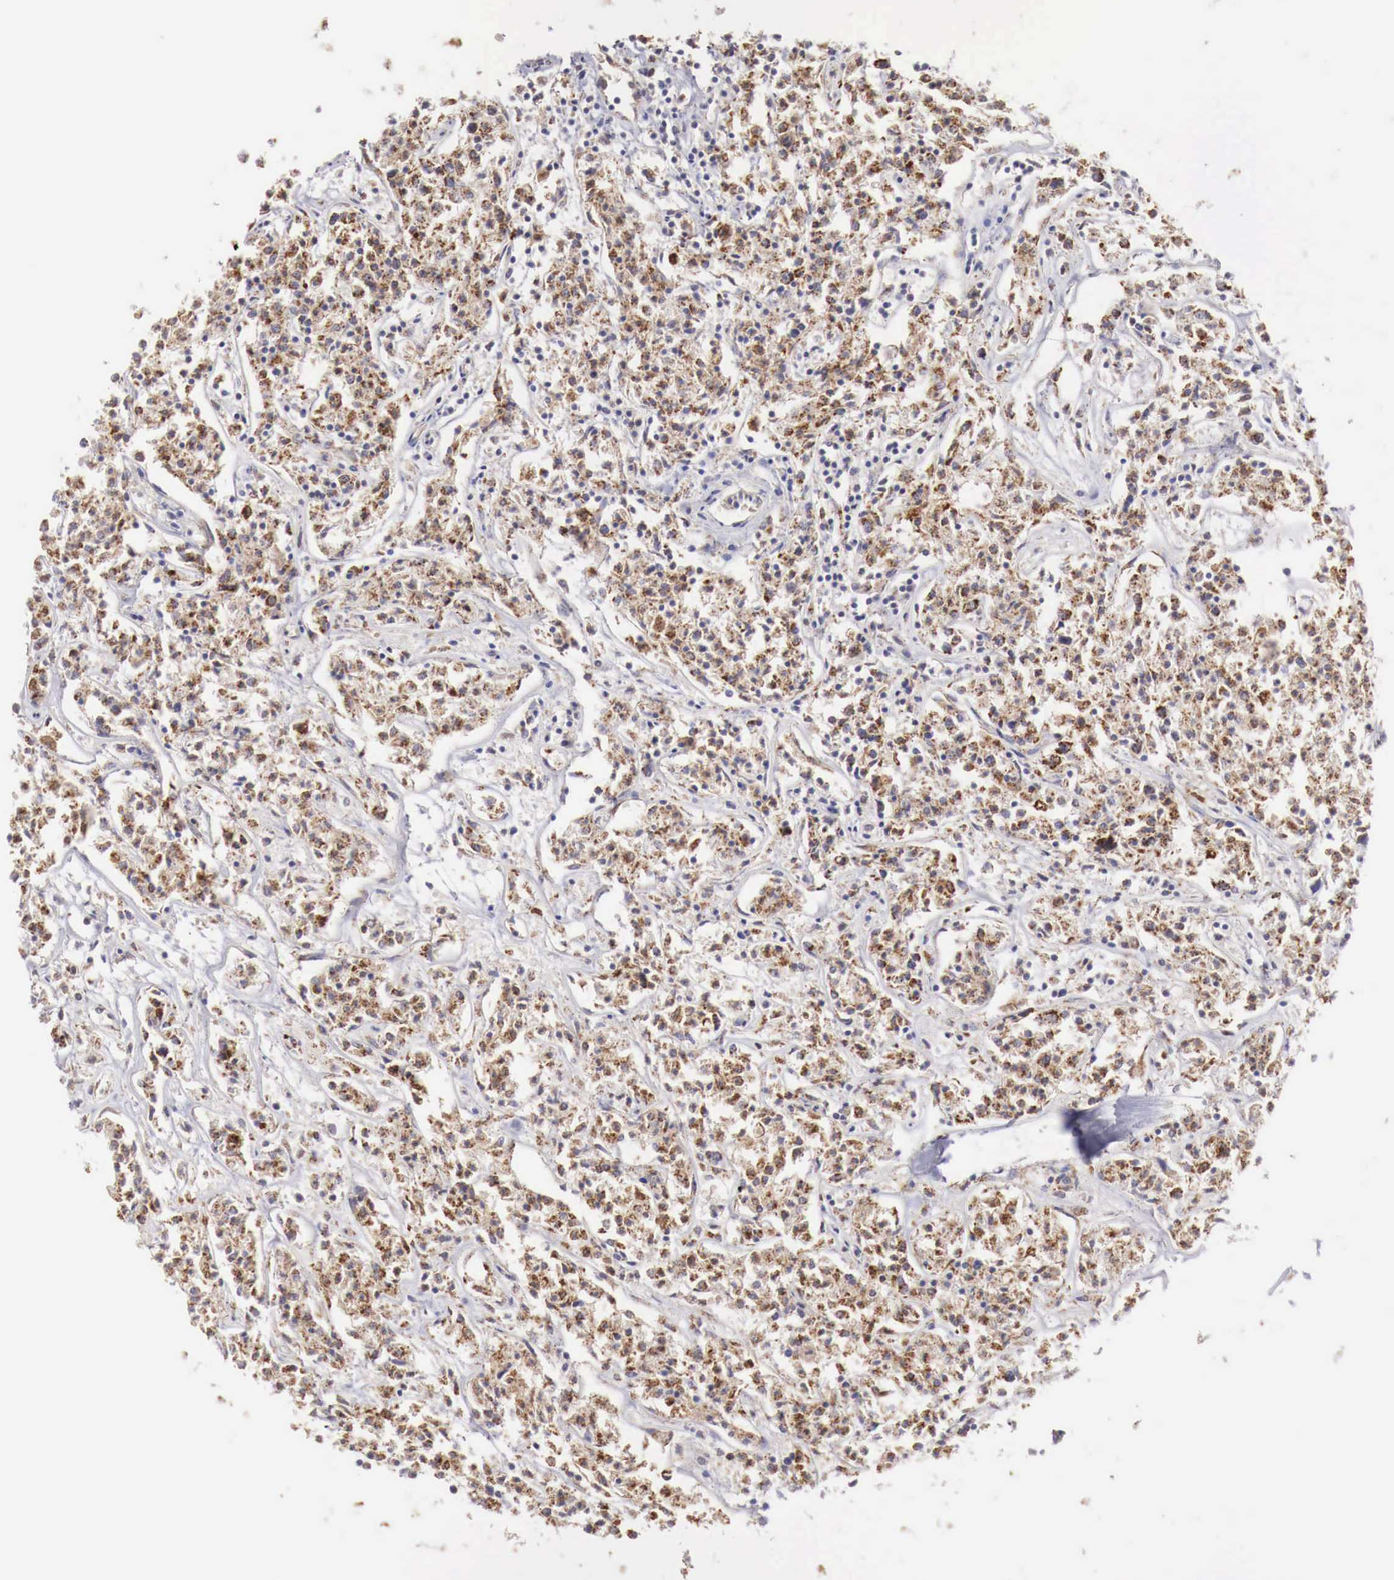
{"staining": {"intensity": "moderate", "quantity": ">75%", "location": "cytoplasmic/membranous"}, "tissue": "lymphoma", "cell_type": "Tumor cells", "image_type": "cancer", "snomed": [{"axis": "morphology", "description": "Malignant lymphoma, non-Hodgkin's type, Low grade"}, {"axis": "topography", "description": "Small intestine"}], "caption": "Tumor cells exhibit medium levels of moderate cytoplasmic/membranous staining in approximately >75% of cells in lymphoma.", "gene": "XPNPEP3", "patient": {"sex": "female", "age": 59}}